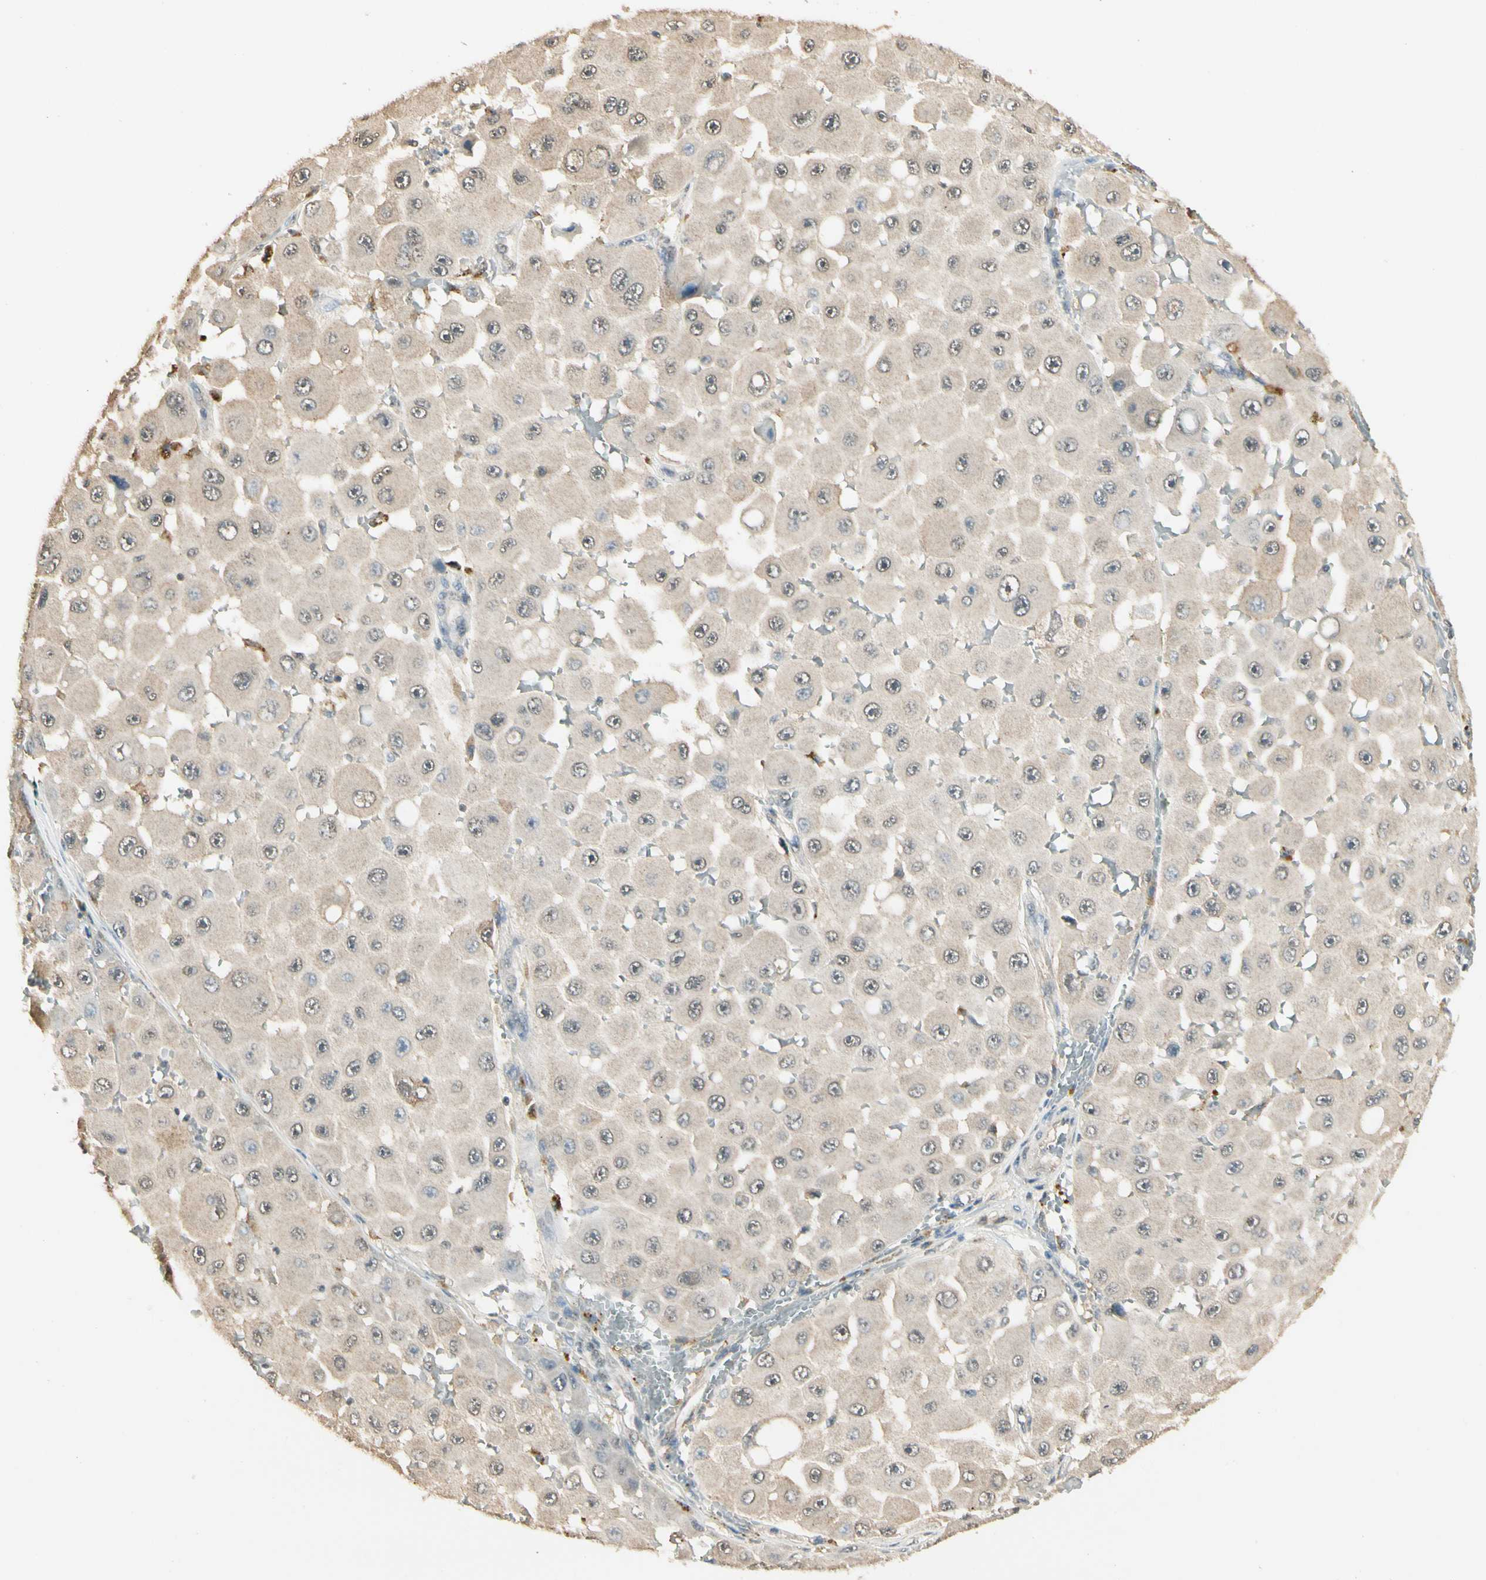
{"staining": {"intensity": "negative", "quantity": "none", "location": "none"}, "tissue": "melanoma", "cell_type": "Tumor cells", "image_type": "cancer", "snomed": [{"axis": "morphology", "description": "Malignant melanoma, NOS"}, {"axis": "topography", "description": "Skin"}], "caption": "Tumor cells show no significant staining in melanoma. (DAB (3,3'-diaminobenzidine) immunohistochemistry with hematoxylin counter stain).", "gene": "SGCA", "patient": {"sex": "female", "age": 81}}